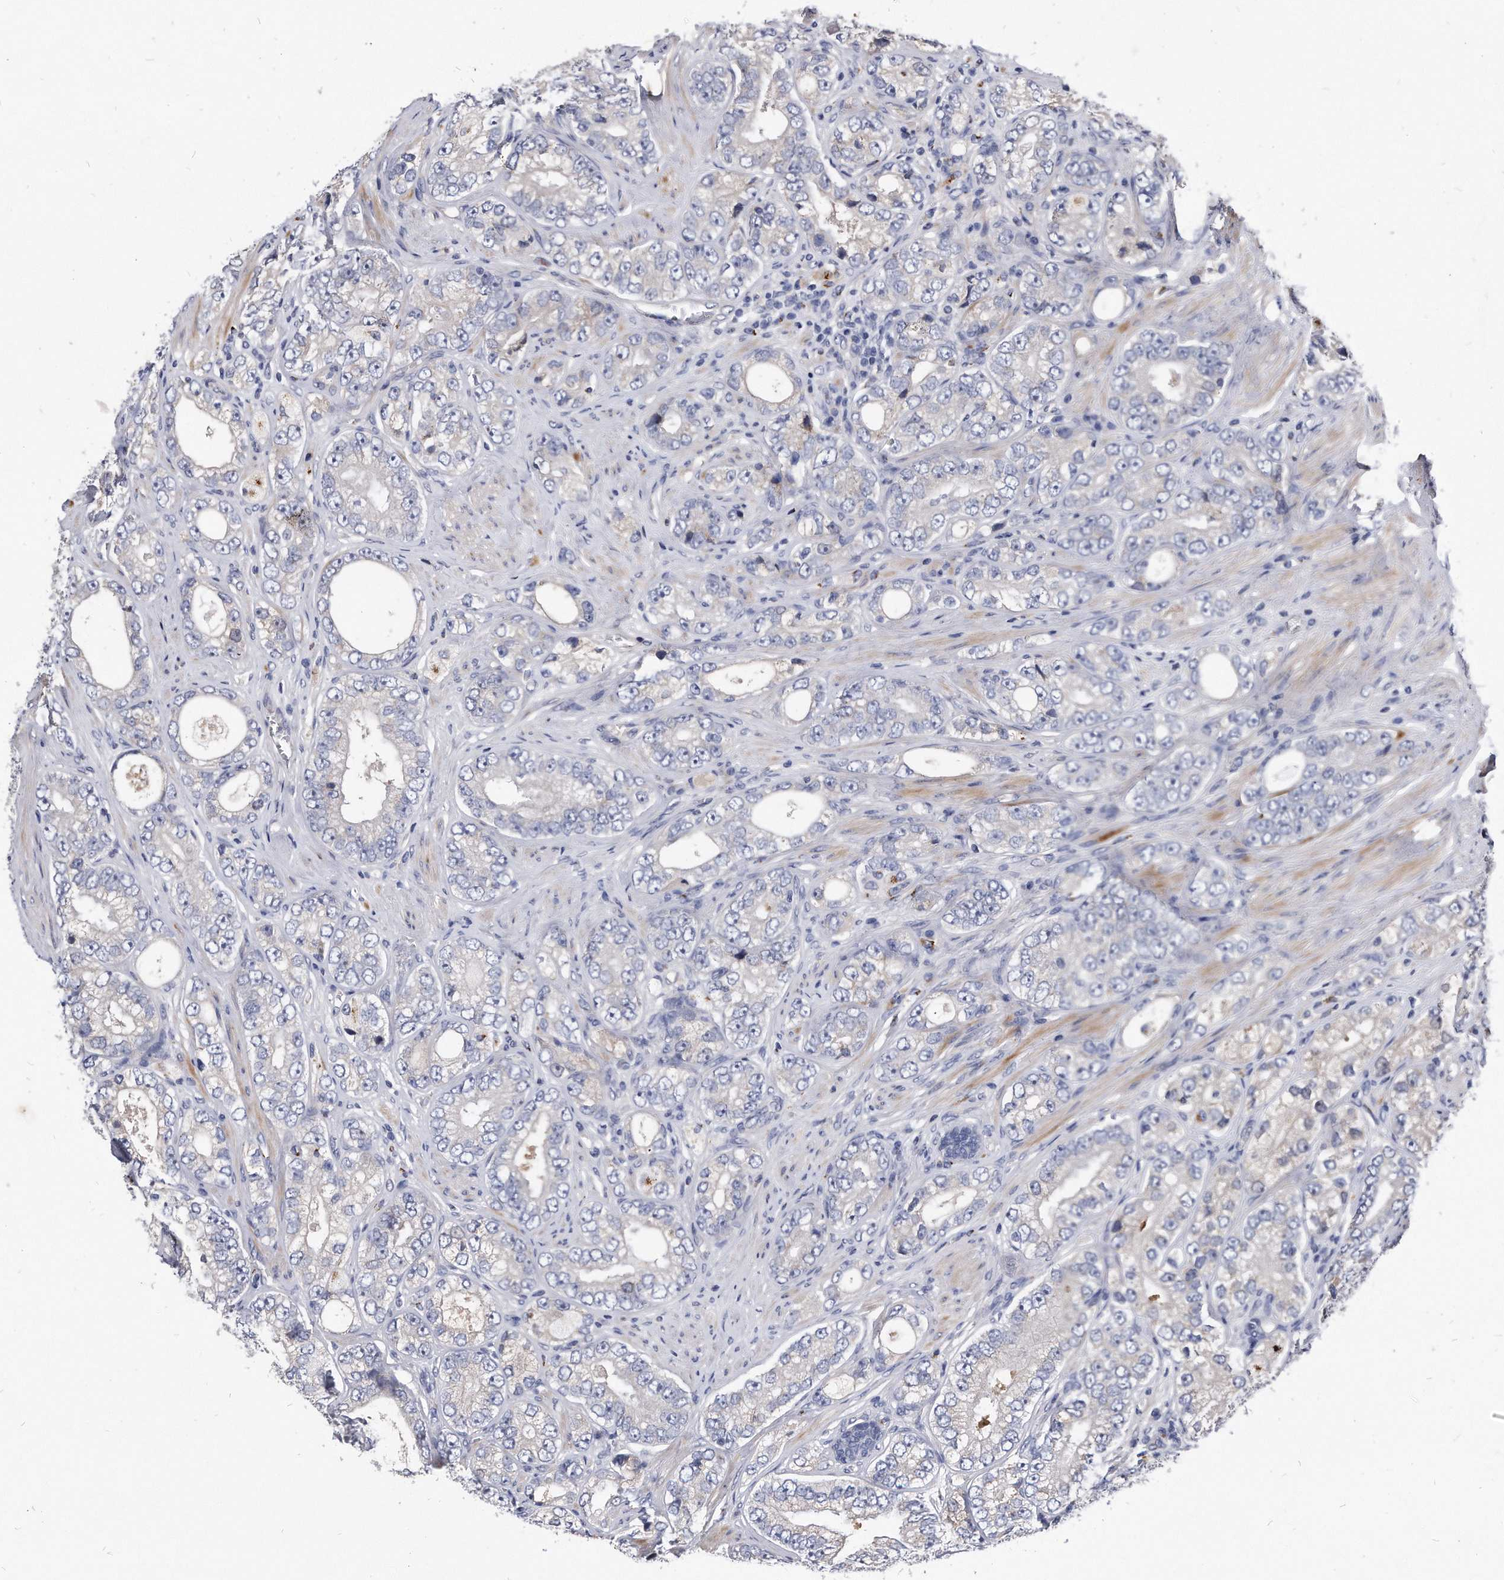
{"staining": {"intensity": "weak", "quantity": "<25%", "location": "cytoplasmic/membranous"}, "tissue": "prostate cancer", "cell_type": "Tumor cells", "image_type": "cancer", "snomed": [{"axis": "morphology", "description": "Adenocarcinoma, High grade"}, {"axis": "topography", "description": "Prostate"}], "caption": "Histopathology image shows no significant protein staining in tumor cells of high-grade adenocarcinoma (prostate).", "gene": "MGAT4A", "patient": {"sex": "male", "age": 56}}